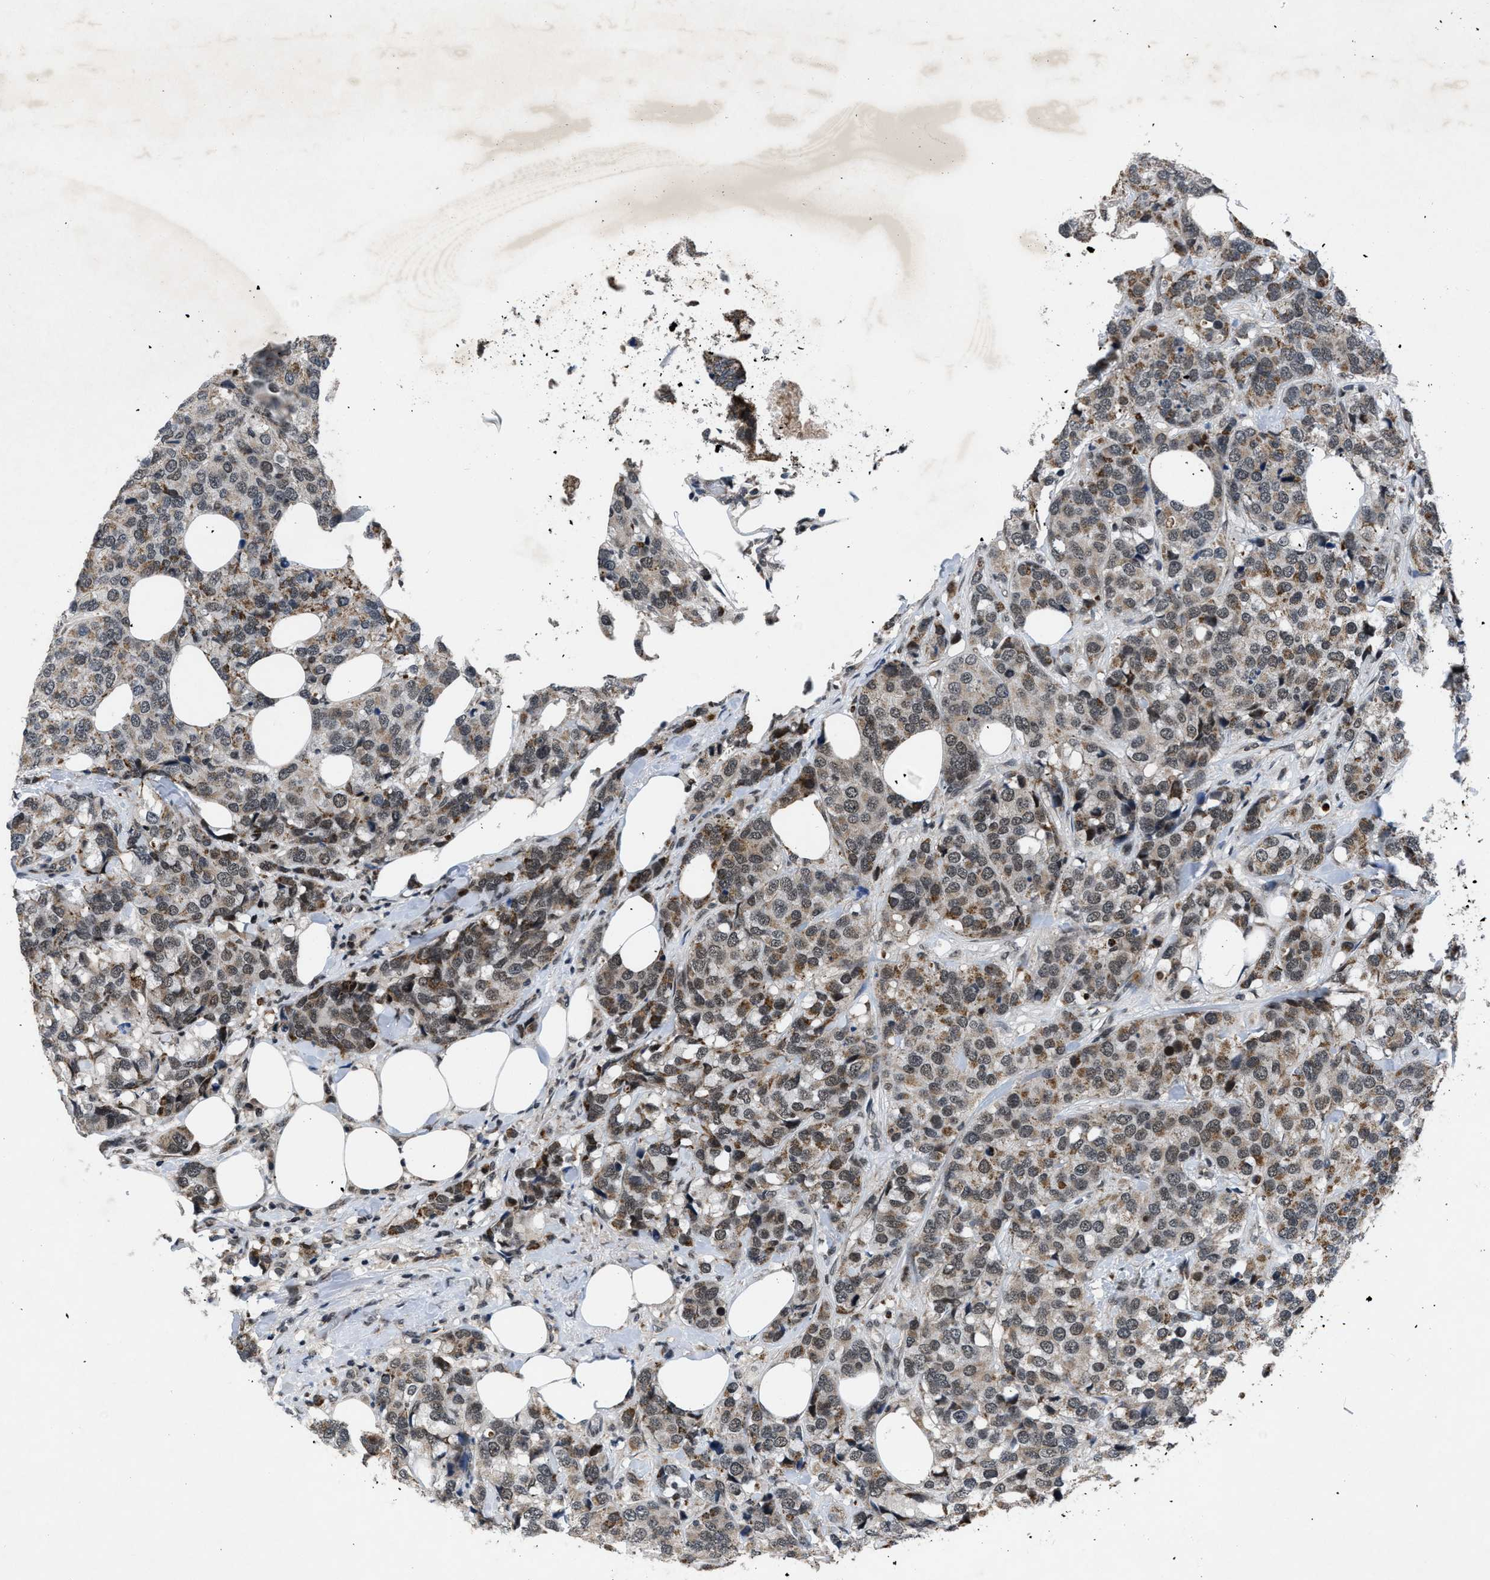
{"staining": {"intensity": "weak", "quantity": "25%-75%", "location": "cytoplasmic/membranous,nuclear"}, "tissue": "breast cancer", "cell_type": "Tumor cells", "image_type": "cancer", "snomed": [{"axis": "morphology", "description": "Lobular carcinoma"}, {"axis": "topography", "description": "Breast"}], "caption": "Lobular carcinoma (breast) stained for a protein (brown) demonstrates weak cytoplasmic/membranous and nuclear positive staining in about 25%-75% of tumor cells.", "gene": "ZNHIT1", "patient": {"sex": "female", "age": 59}}